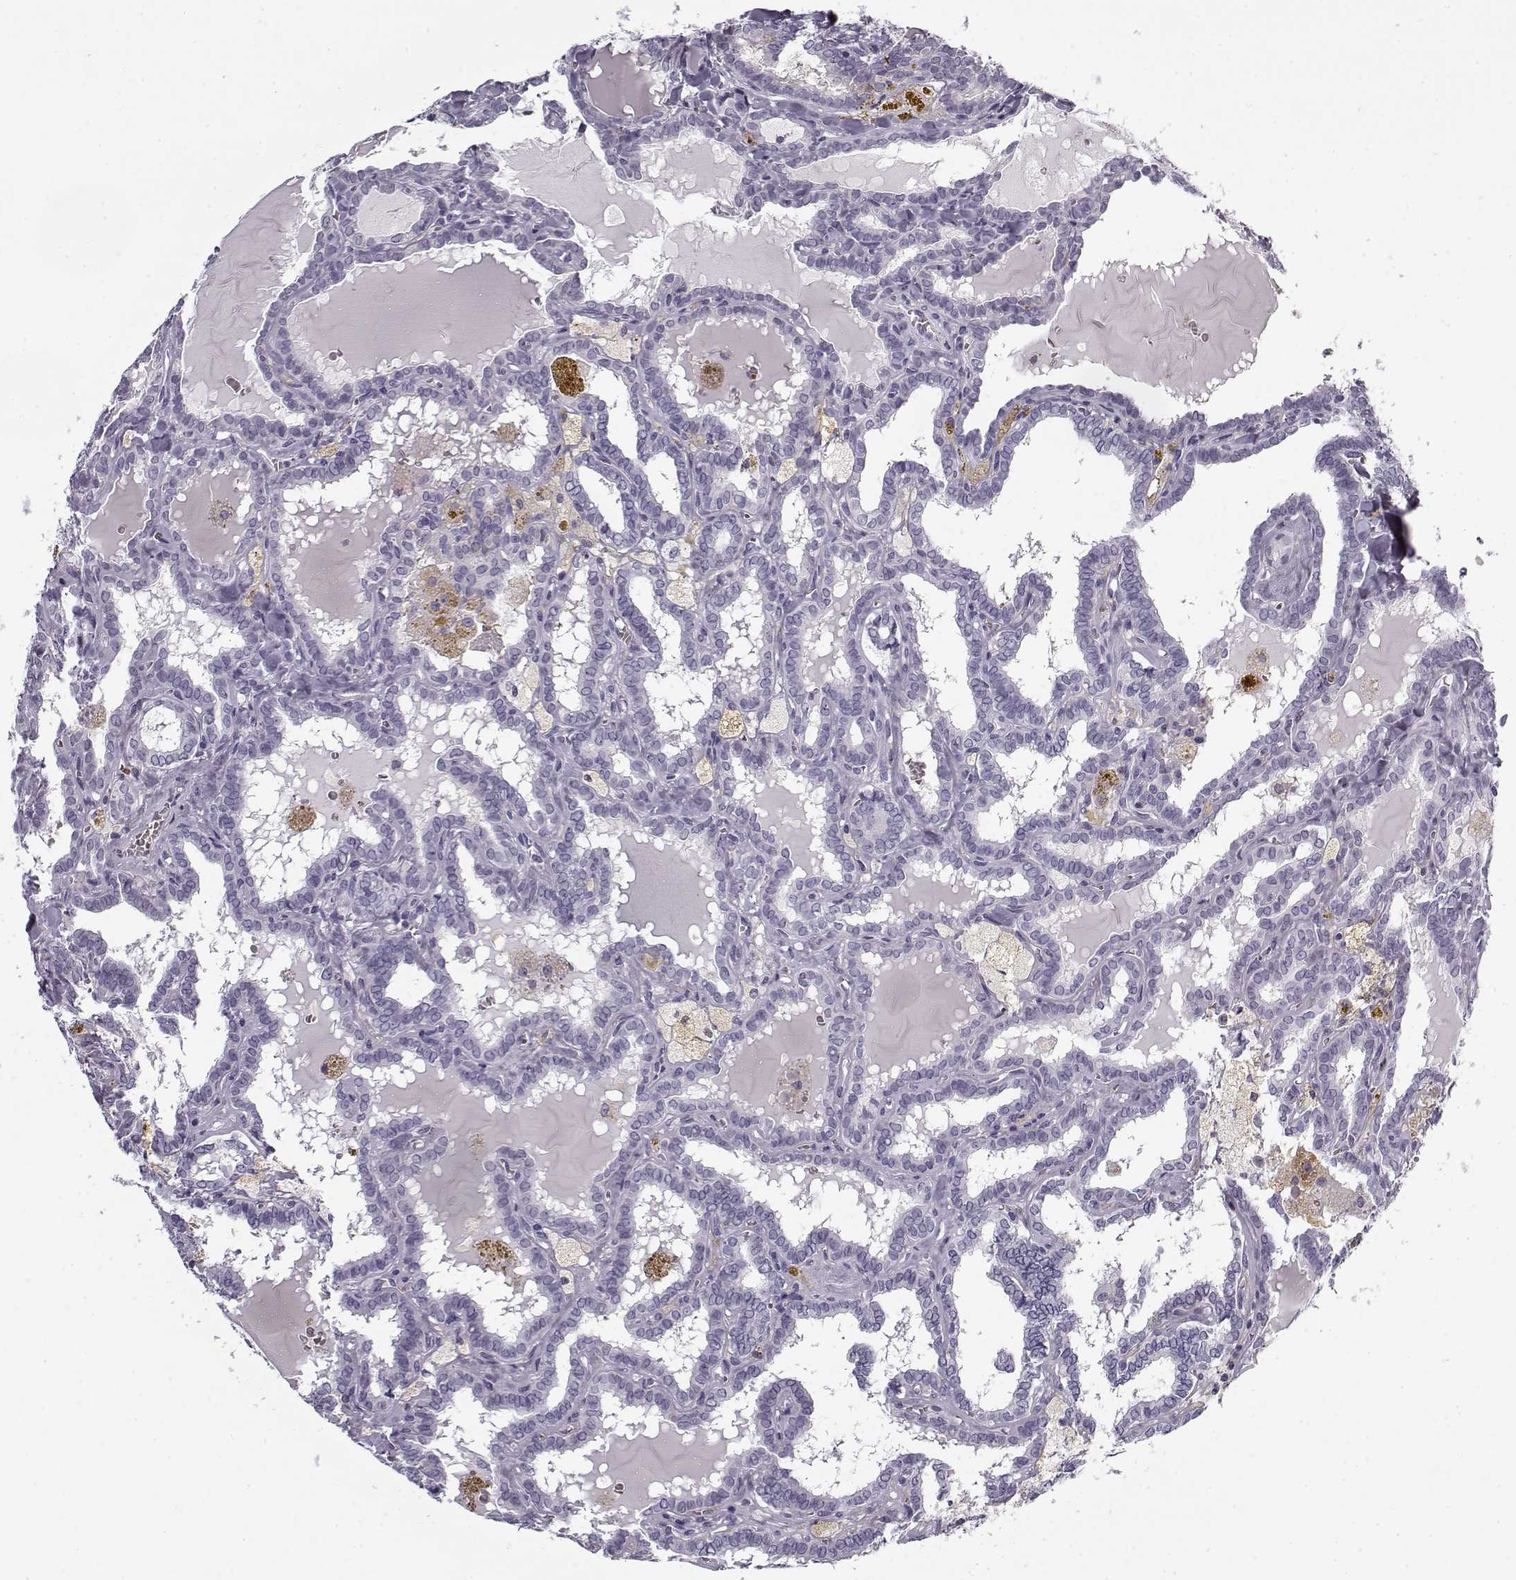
{"staining": {"intensity": "negative", "quantity": "none", "location": "none"}, "tissue": "thyroid cancer", "cell_type": "Tumor cells", "image_type": "cancer", "snomed": [{"axis": "morphology", "description": "Papillary adenocarcinoma, NOS"}, {"axis": "topography", "description": "Thyroid gland"}], "caption": "This is an immunohistochemistry (IHC) image of thyroid cancer (papillary adenocarcinoma). There is no positivity in tumor cells.", "gene": "SNCA", "patient": {"sex": "female", "age": 39}}